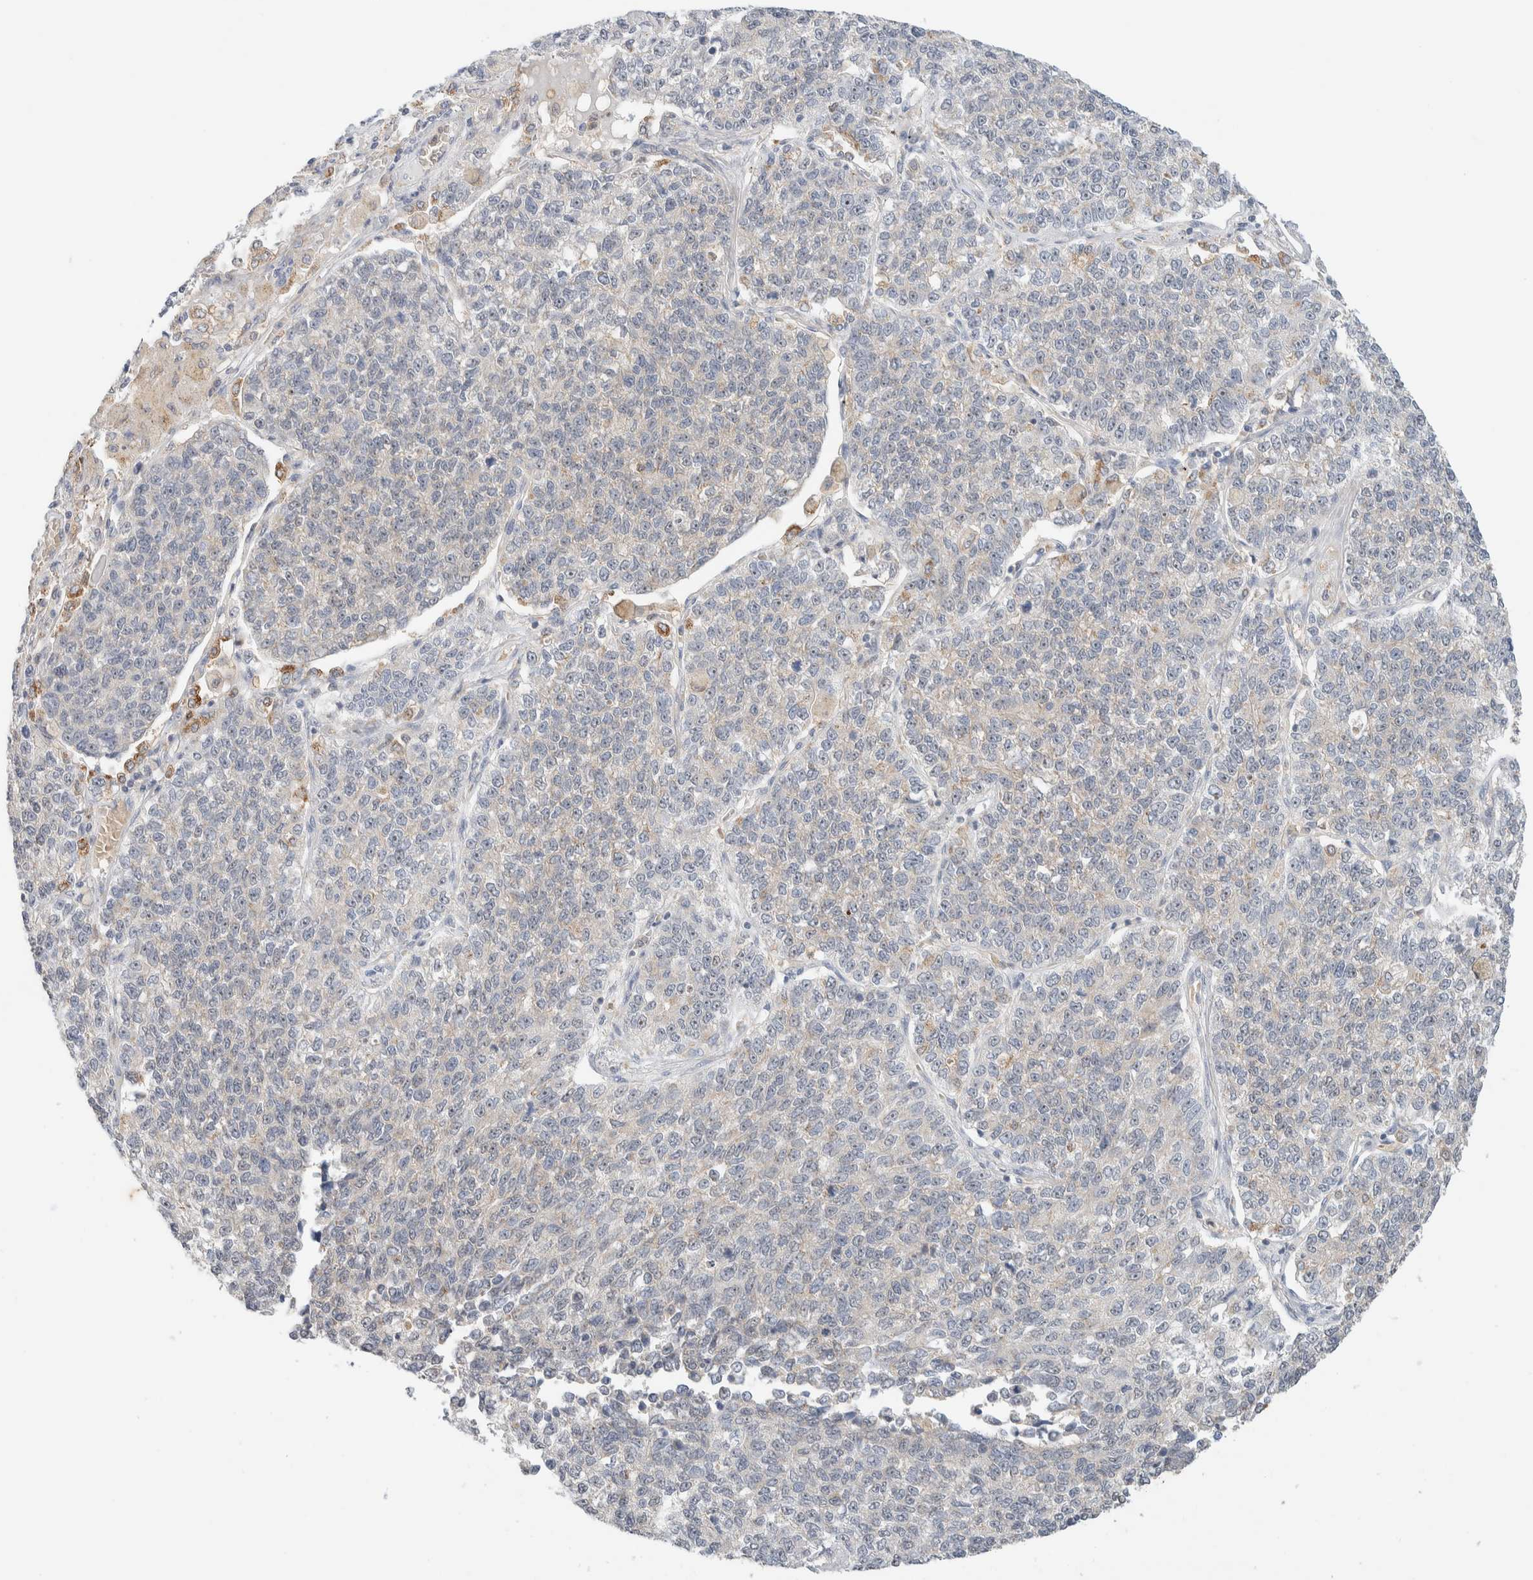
{"staining": {"intensity": "negative", "quantity": "none", "location": "none"}, "tissue": "lung cancer", "cell_type": "Tumor cells", "image_type": "cancer", "snomed": [{"axis": "morphology", "description": "Adenocarcinoma, NOS"}, {"axis": "topography", "description": "Lung"}], "caption": "Immunohistochemical staining of lung cancer (adenocarcinoma) demonstrates no significant staining in tumor cells.", "gene": "HDHD3", "patient": {"sex": "male", "age": 49}}